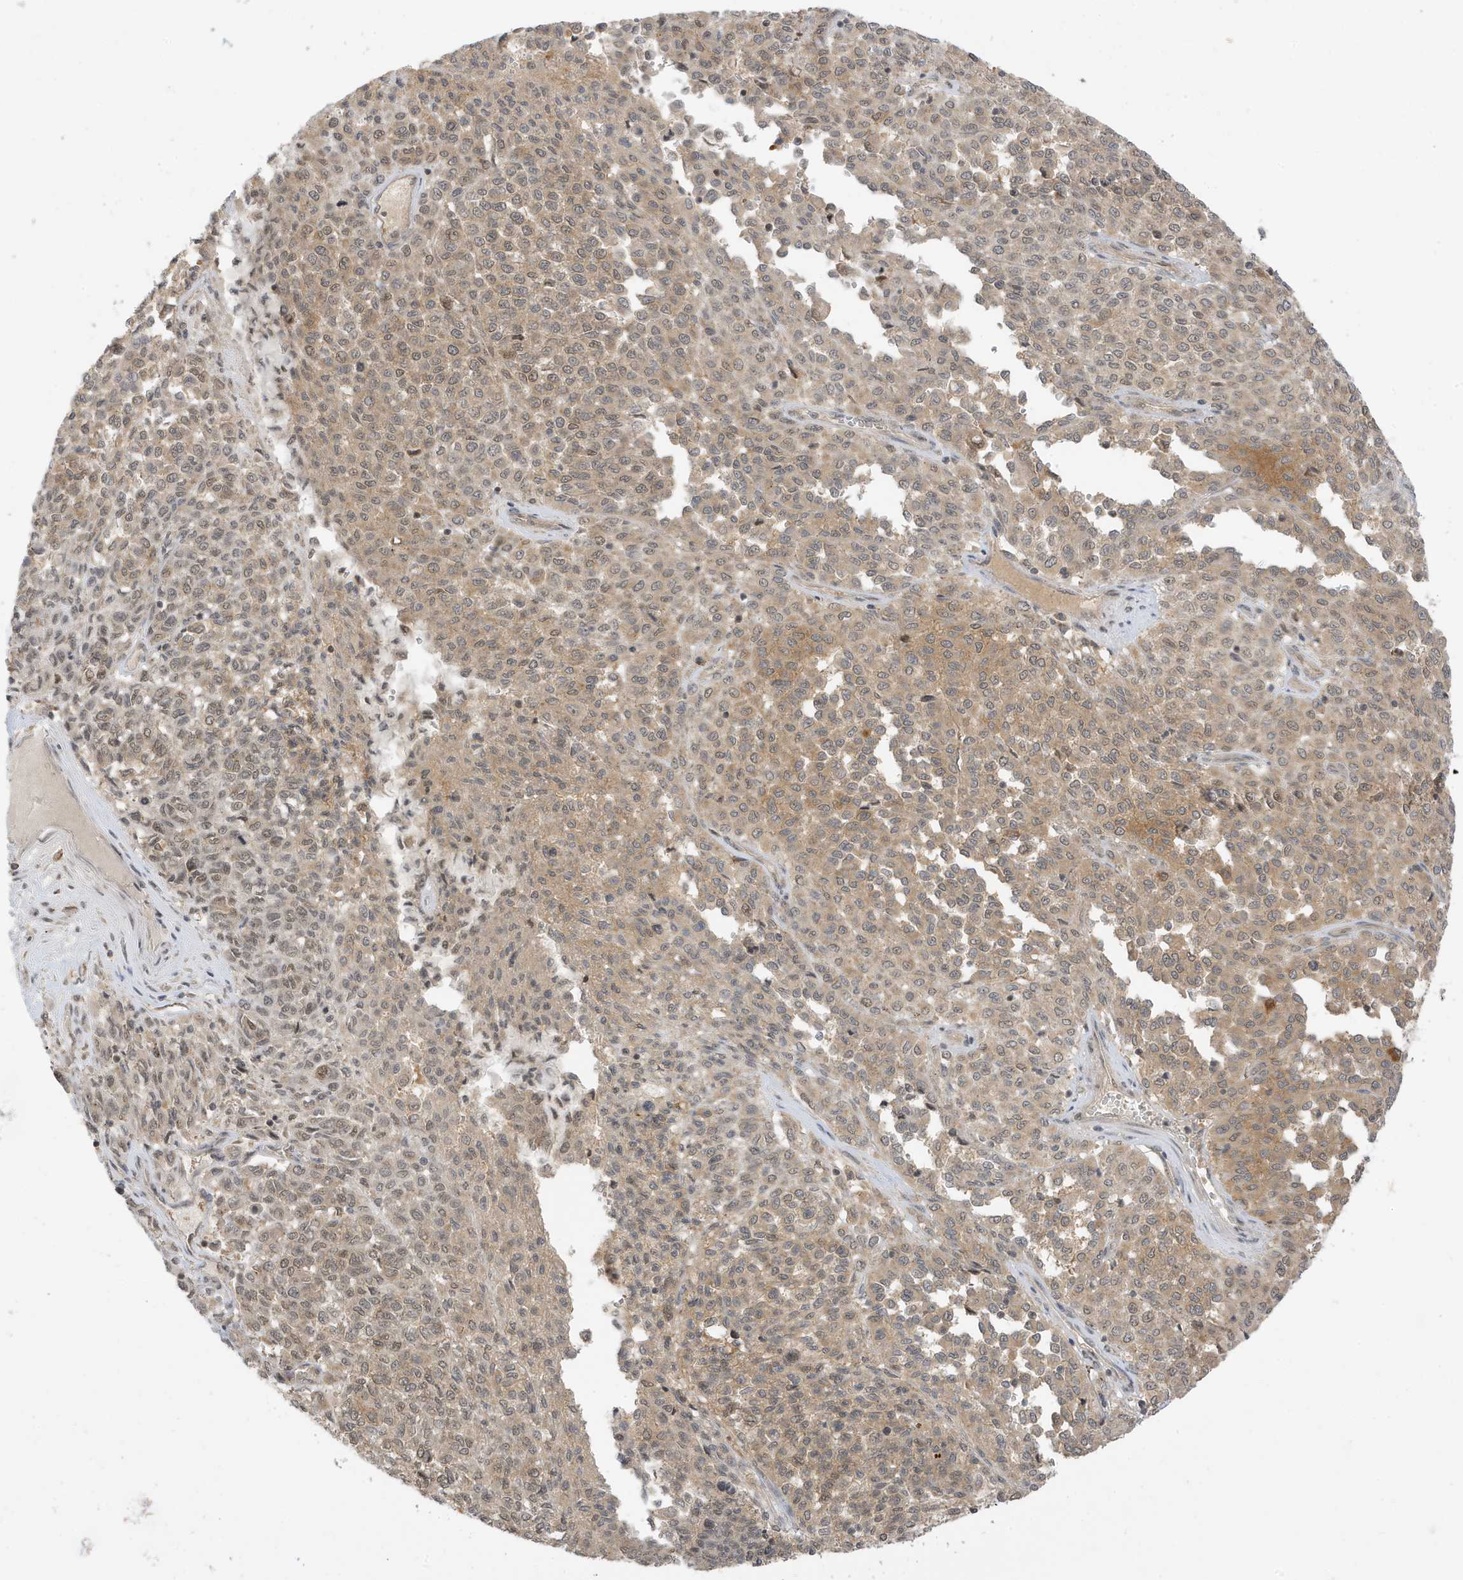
{"staining": {"intensity": "moderate", "quantity": ">75%", "location": "cytoplasmic/membranous,nuclear"}, "tissue": "melanoma", "cell_type": "Tumor cells", "image_type": "cancer", "snomed": [{"axis": "morphology", "description": "Malignant melanoma, Metastatic site"}, {"axis": "topography", "description": "Pancreas"}], "caption": "Approximately >75% of tumor cells in malignant melanoma (metastatic site) reveal moderate cytoplasmic/membranous and nuclear protein expression as visualized by brown immunohistochemical staining.", "gene": "TAB3", "patient": {"sex": "female", "age": 30}}